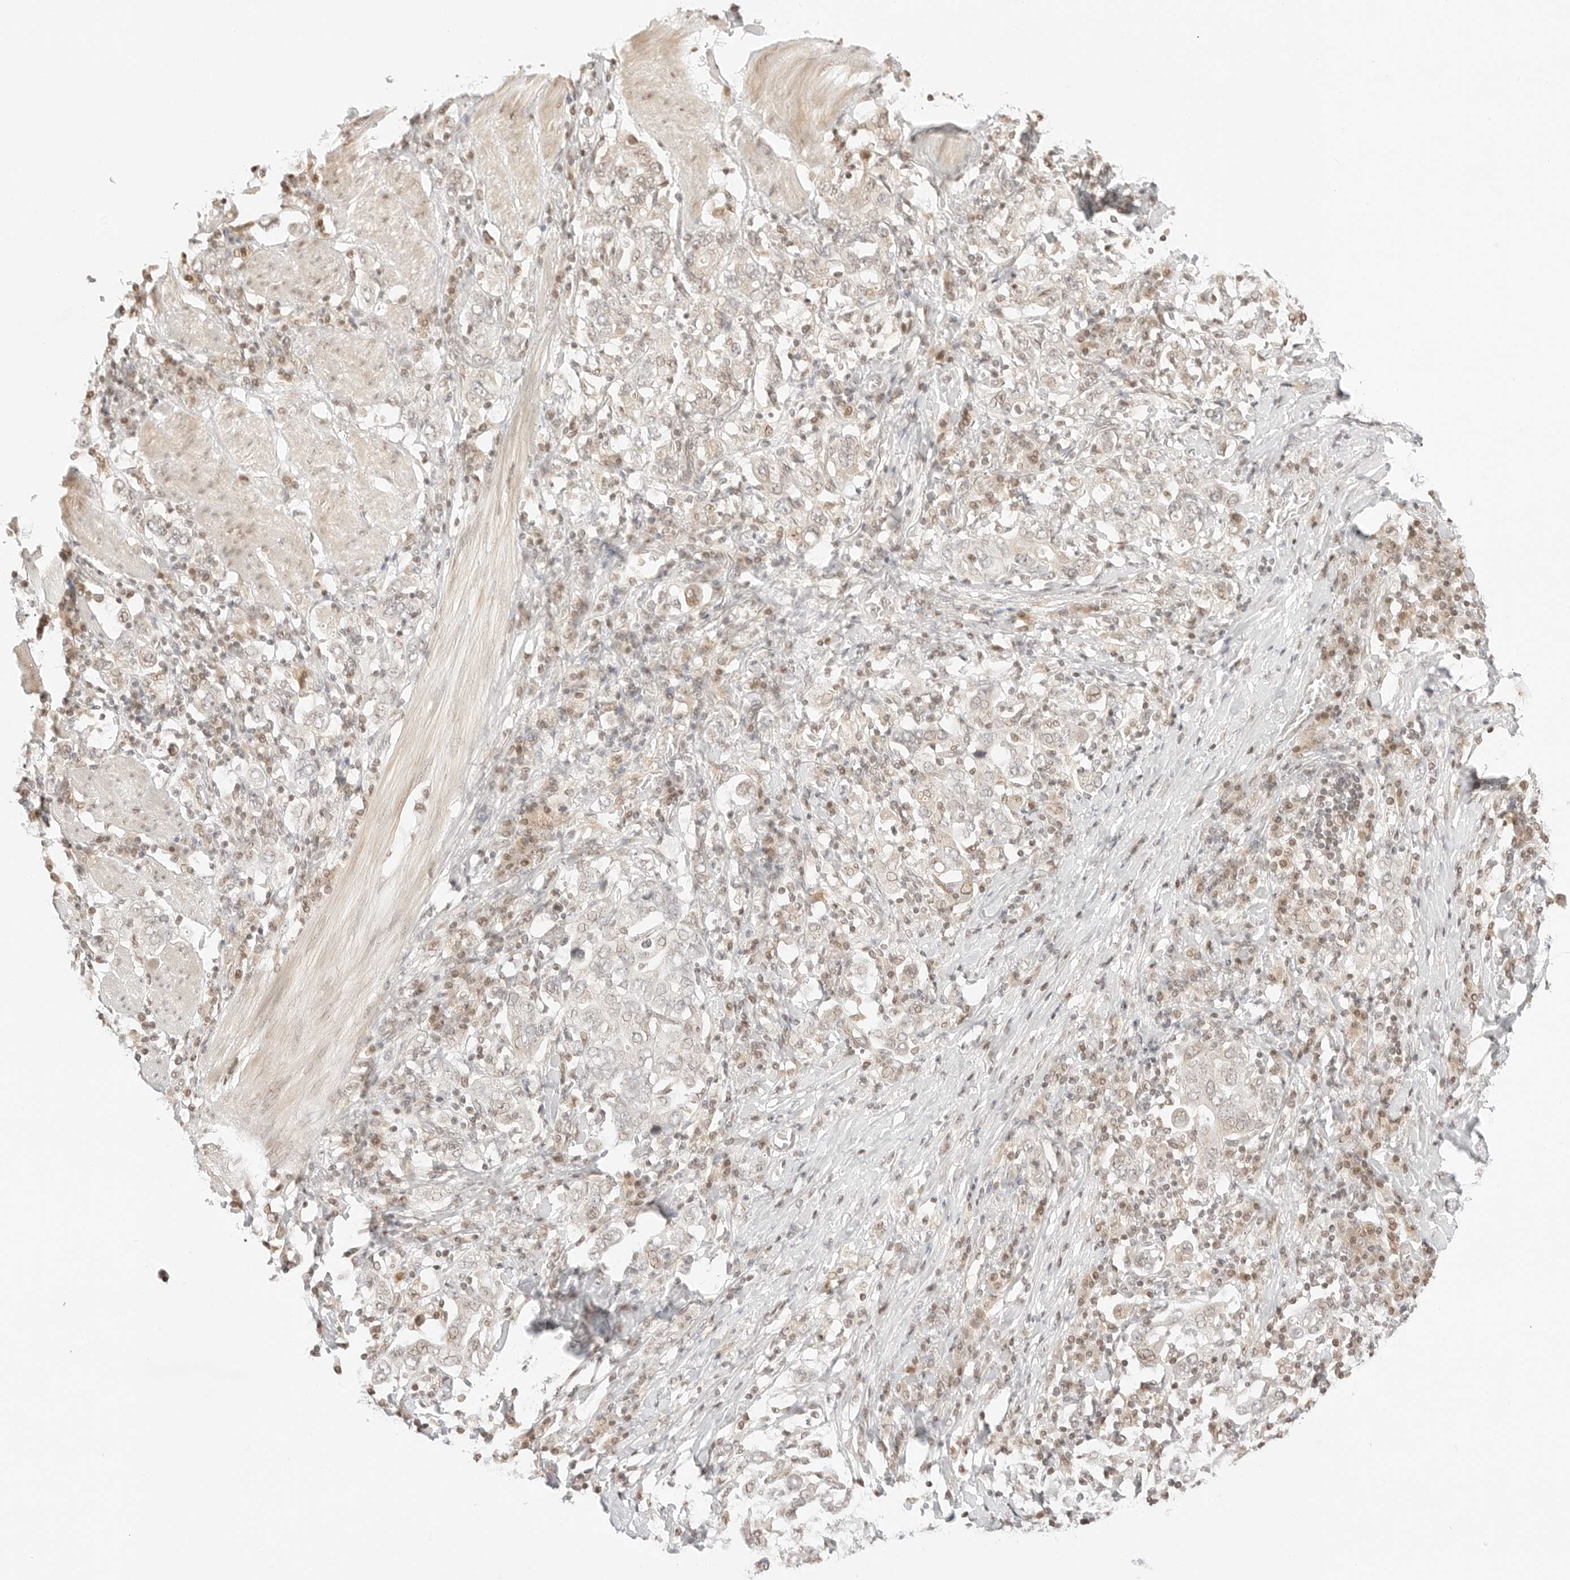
{"staining": {"intensity": "weak", "quantity": "<25%", "location": "nuclear"}, "tissue": "stomach cancer", "cell_type": "Tumor cells", "image_type": "cancer", "snomed": [{"axis": "morphology", "description": "Adenocarcinoma, NOS"}, {"axis": "topography", "description": "Stomach, upper"}], "caption": "Immunohistochemistry of stomach cancer (adenocarcinoma) shows no staining in tumor cells.", "gene": "RPS6KL1", "patient": {"sex": "male", "age": 62}}